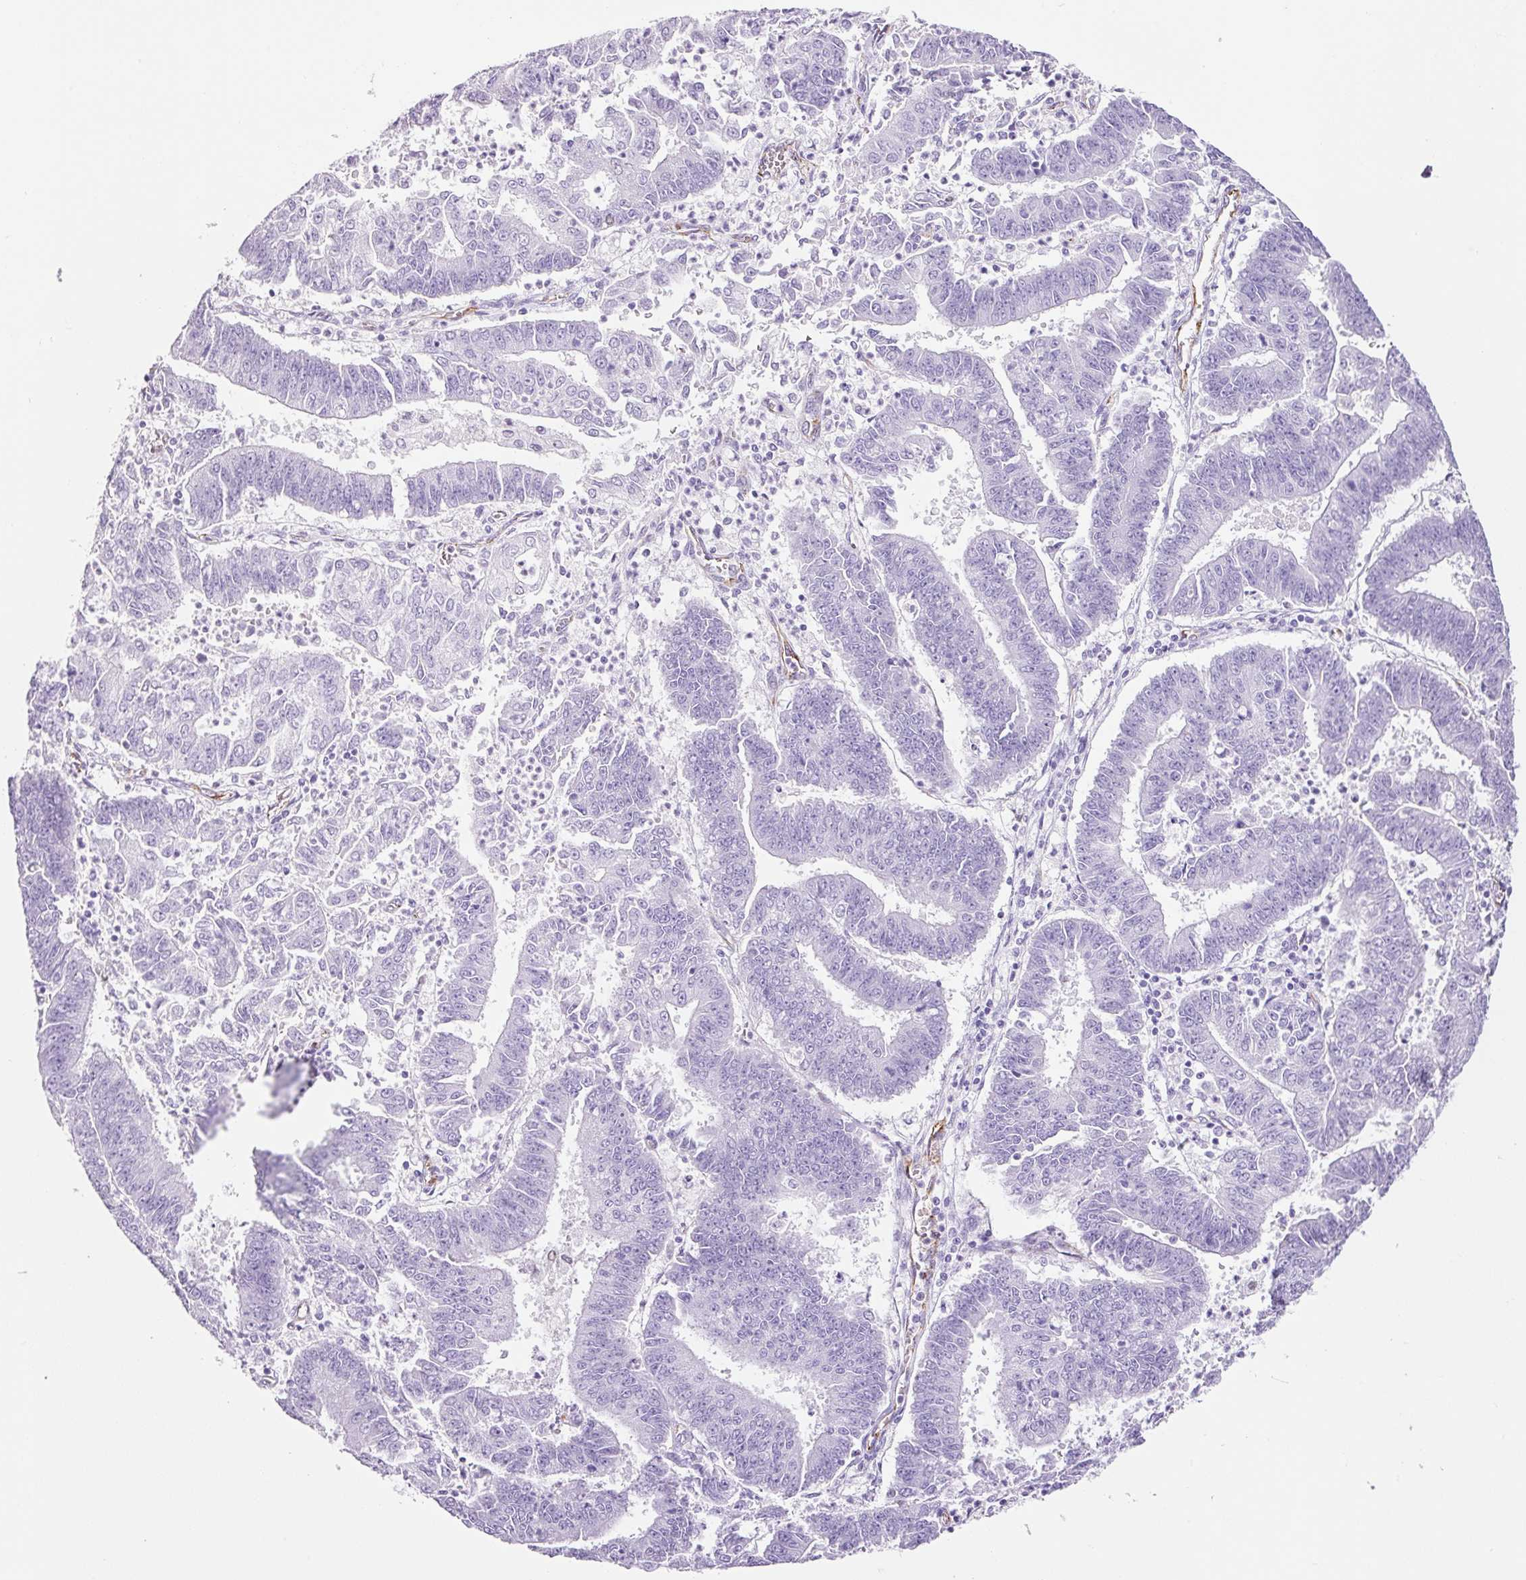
{"staining": {"intensity": "negative", "quantity": "none", "location": "none"}, "tissue": "endometrial cancer", "cell_type": "Tumor cells", "image_type": "cancer", "snomed": [{"axis": "morphology", "description": "Adenocarcinoma, NOS"}, {"axis": "topography", "description": "Endometrium"}], "caption": "Immunohistochemical staining of human endometrial cancer (adenocarcinoma) exhibits no significant expression in tumor cells.", "gene": "ADSS1", "patient": {"sex": "female", "age": 73}}